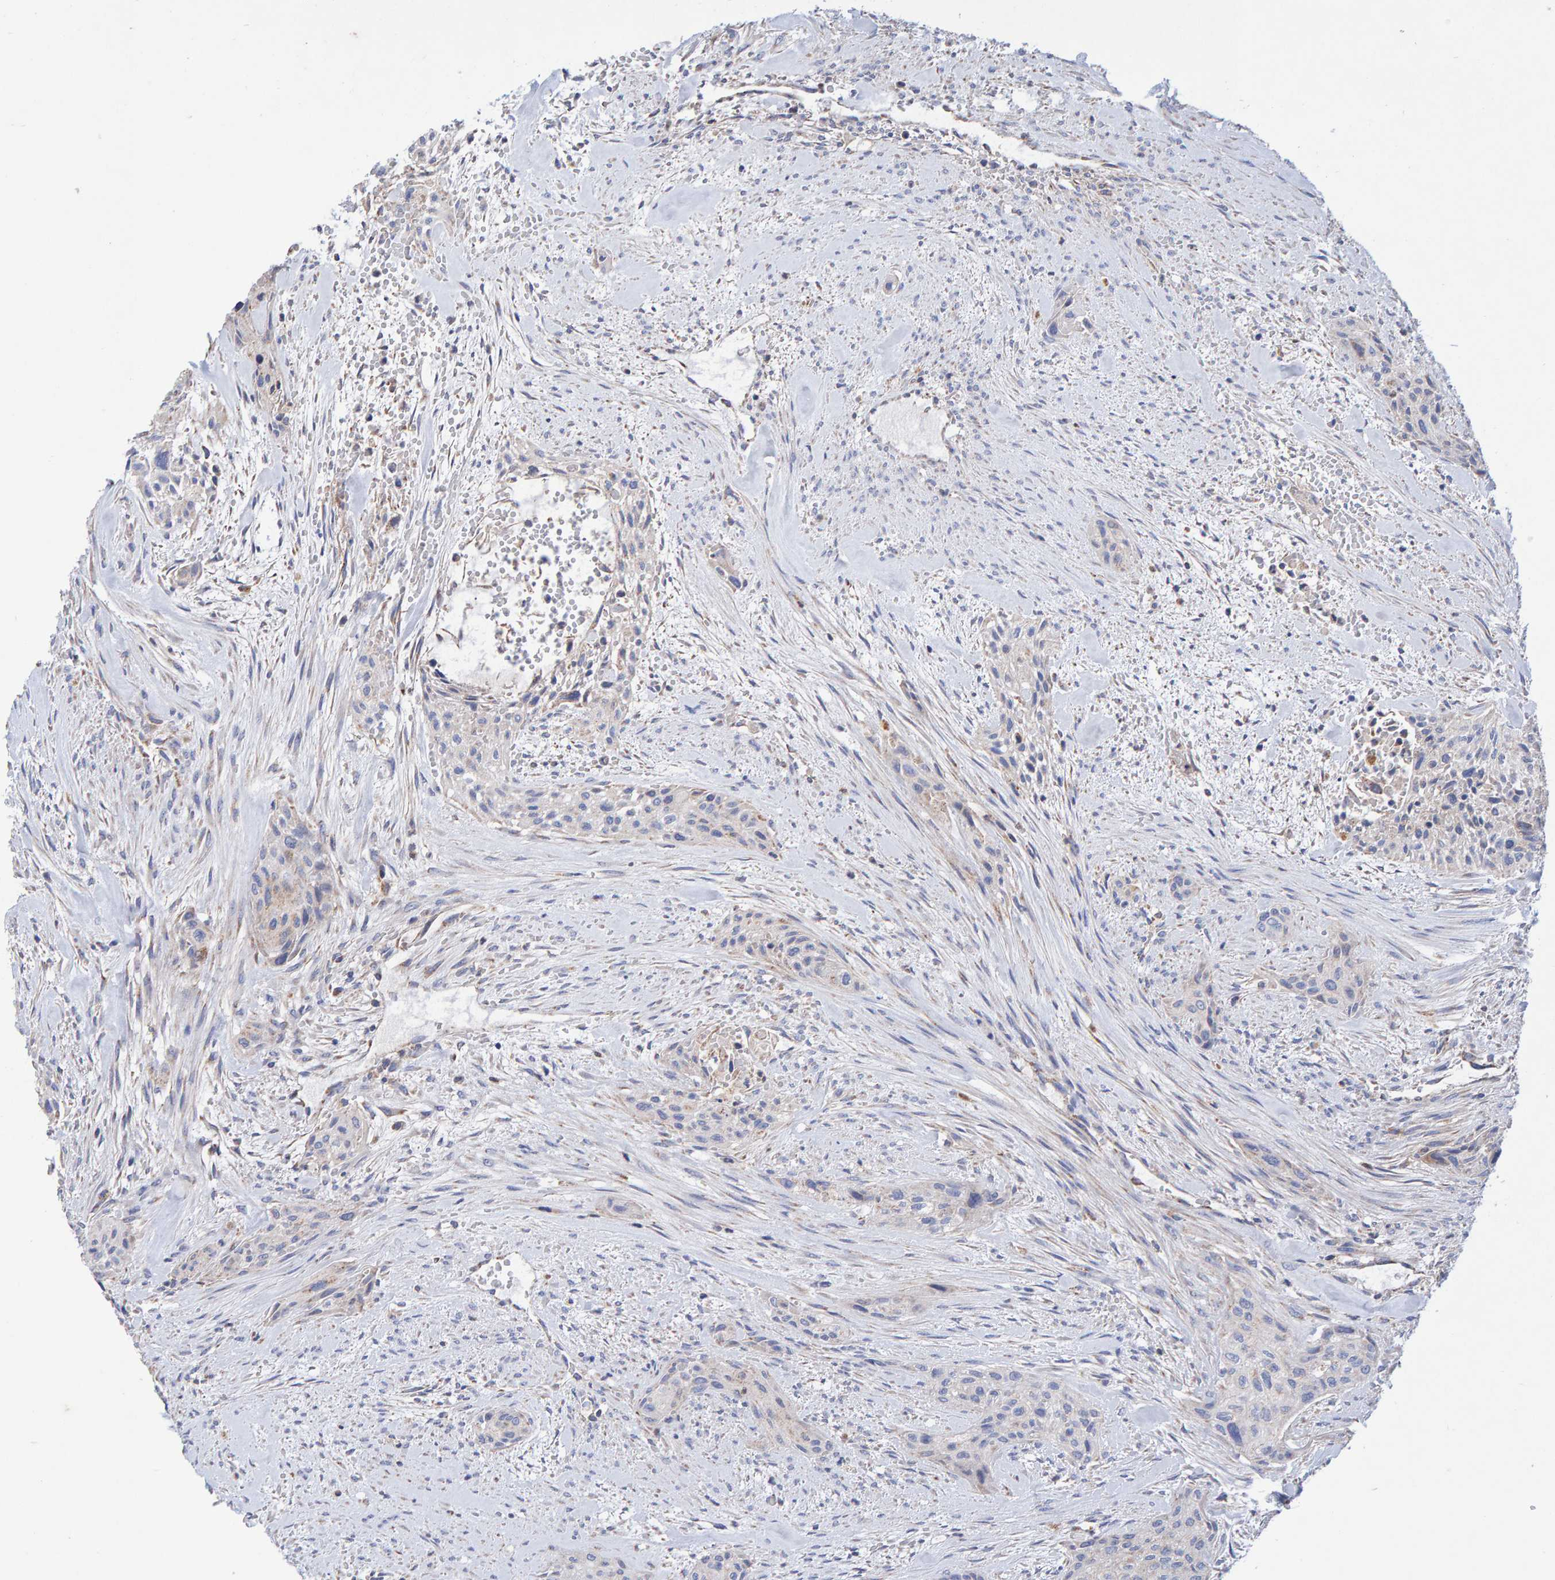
{"staining": {"intensity": "weak", "quantity": "<25%", "location": "cytoplasmic/membranous"}, "tissue": "urothelial cancer", "cell_type": "Tumor cells", "image_type": "cancer", "snomed": [{"axis": "morphology", "description": "Urothelial carcinoma, High grade"}, {"axis": "topography", "description": "Urinary bladder"}], "caption": "An image of human urothelial cancer is negative for staining in tumor cells. (IHC, brightfield microscopy, high magnification).", "gene": "EFR3A", "patient": {"sex": "male", "age": 35}}